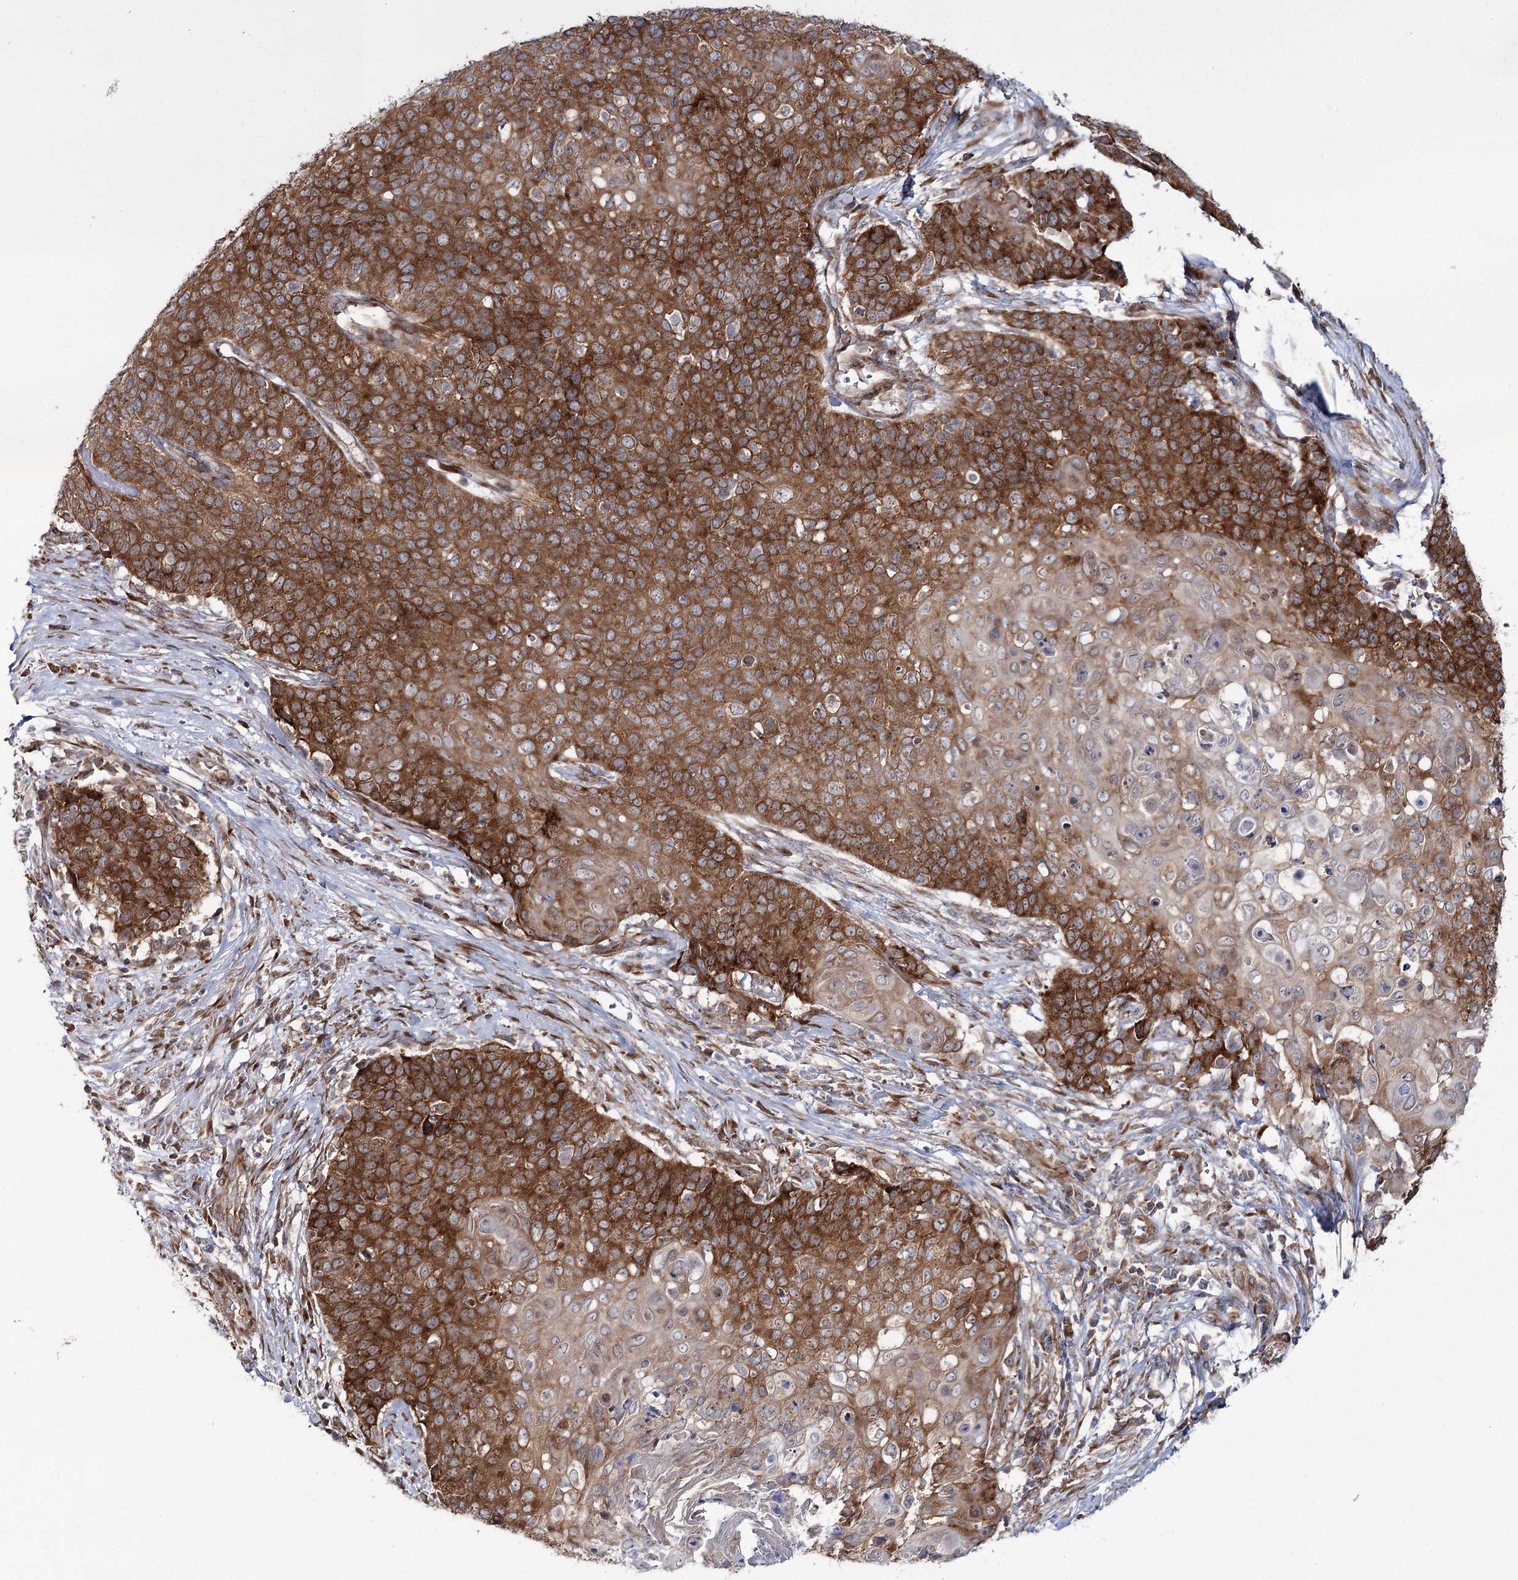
{"staining": {"intensity": "strong", "quantity": ">75%", "location": "cytoplasmic/membranous"}, "tissue": "cervical cancer", "cell_type": "Tumor cells", "image_type": "cancer", "snomed": [{"axis": "morphology", "description": "Squamous cell carcinoma, NOS"}, {"axis": "topography", "description": "Cervix"}], "caption": "A high-resolution image shows immunohistochemistry (IHC) staining of squamous cell carcinoma (cervical), which reveals strong cytoplasmic/membranous expression in about >75% of tumor cells. (DAB (3,3'-diaminobenzidine) IHC with brightfield microscopy, high magnification).", "gene": "VWA2", "patient": {"sex": "female", "age": 39}}